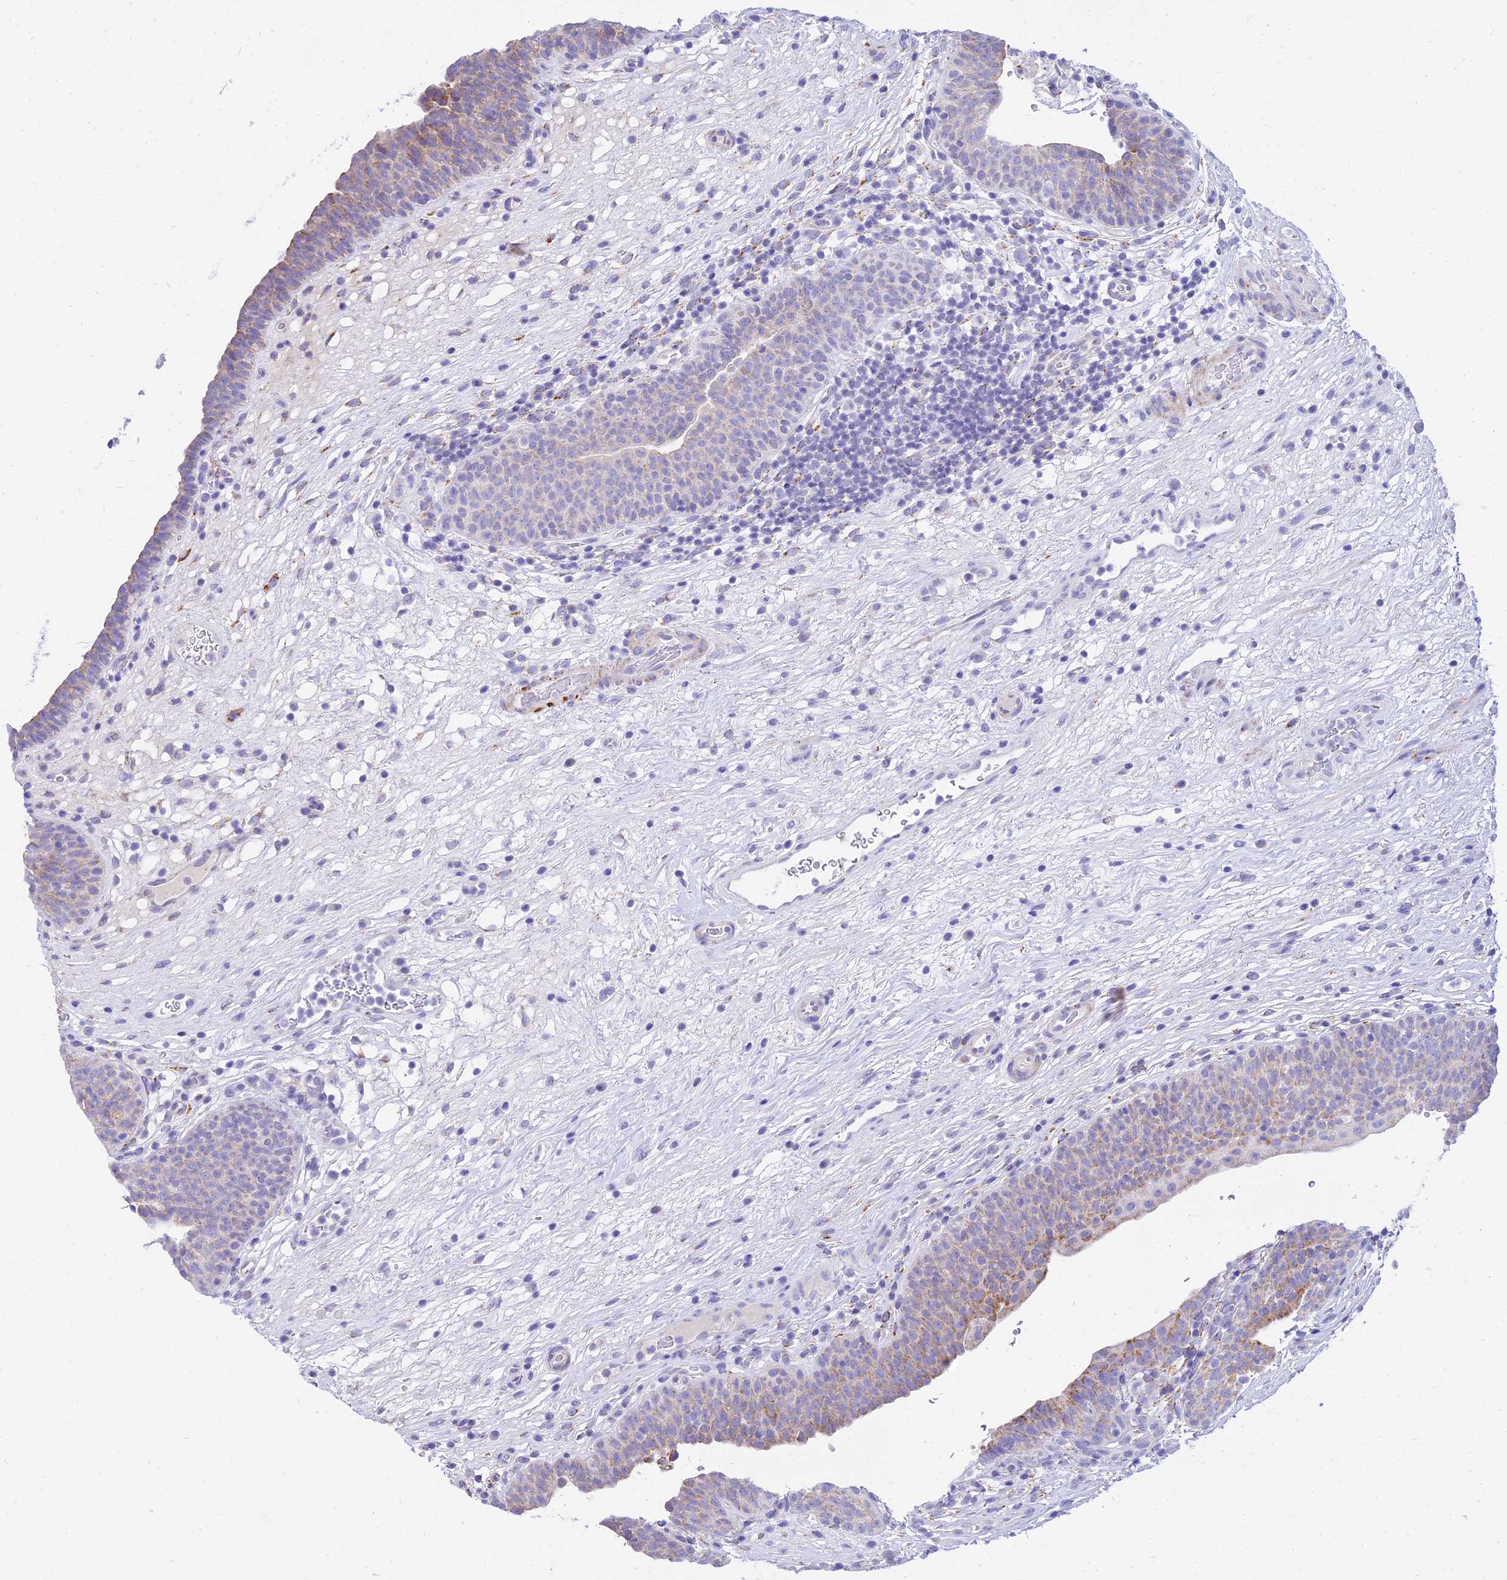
{"staining": {"intensity": "weak", "quantity": "25%-75%", "location": "cytoplasmic/membranous"}, "tissue": "urinary bladder", "cell_type": "Urothelial cells", "image_type": "normal", "snomed": [{"axis": "morphology", "description": "Normal tissue, NOS"}, {"axis": "topography", "description": "Urinary bladder"}], "caption": "Urothelial cells display weak cytoplasmic/membranous positivity in about 25%-75% of cells in benign urinary bladder. (DAB IHC, brown staining for protein, blue staining for nuclei).", "gene": "PKN3", "patient": {"sex": "male", "age": 71}}